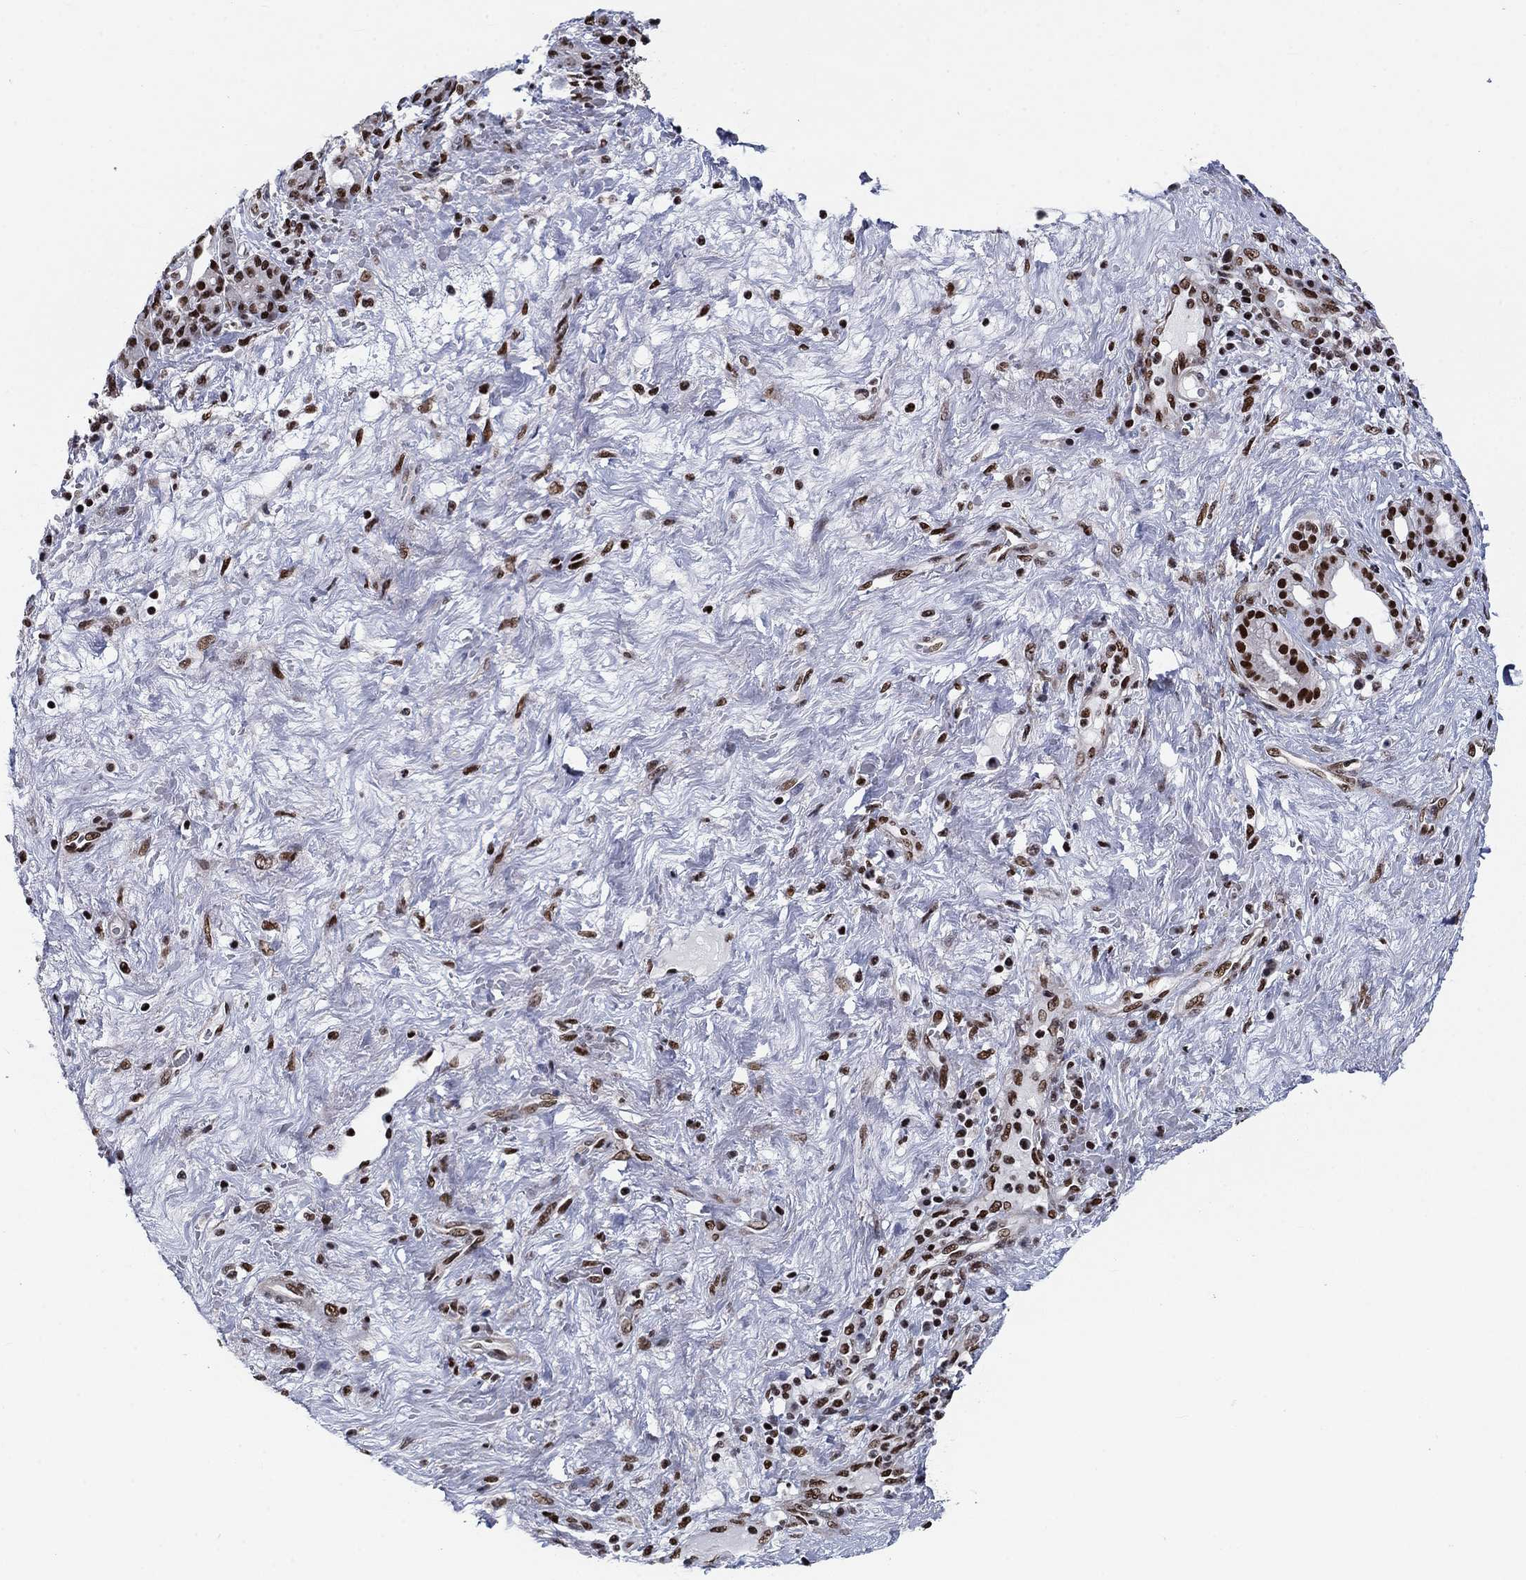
{"staining": {"intensity": "strong", "quantity": ">75%", "location": "nuclear"}, "tissue": "pancreatic cancer", "cell_type": "Tumor cells", "image_type": "cancer", "snomed": [{"axis": "morphology", "description": "Adenocarcinoma, NOS"}, {"axis": "topography", "description": "Pancreas"}], "caption": "This is a histology image of immunohistochemistry (IHC) staining of pancreatic cancer (adenocarcinoma), which shows strong expression in the nuclear of tumor cells.", "gene": "RPRD1B", "patient": {"sex": "male", "age": 44}}